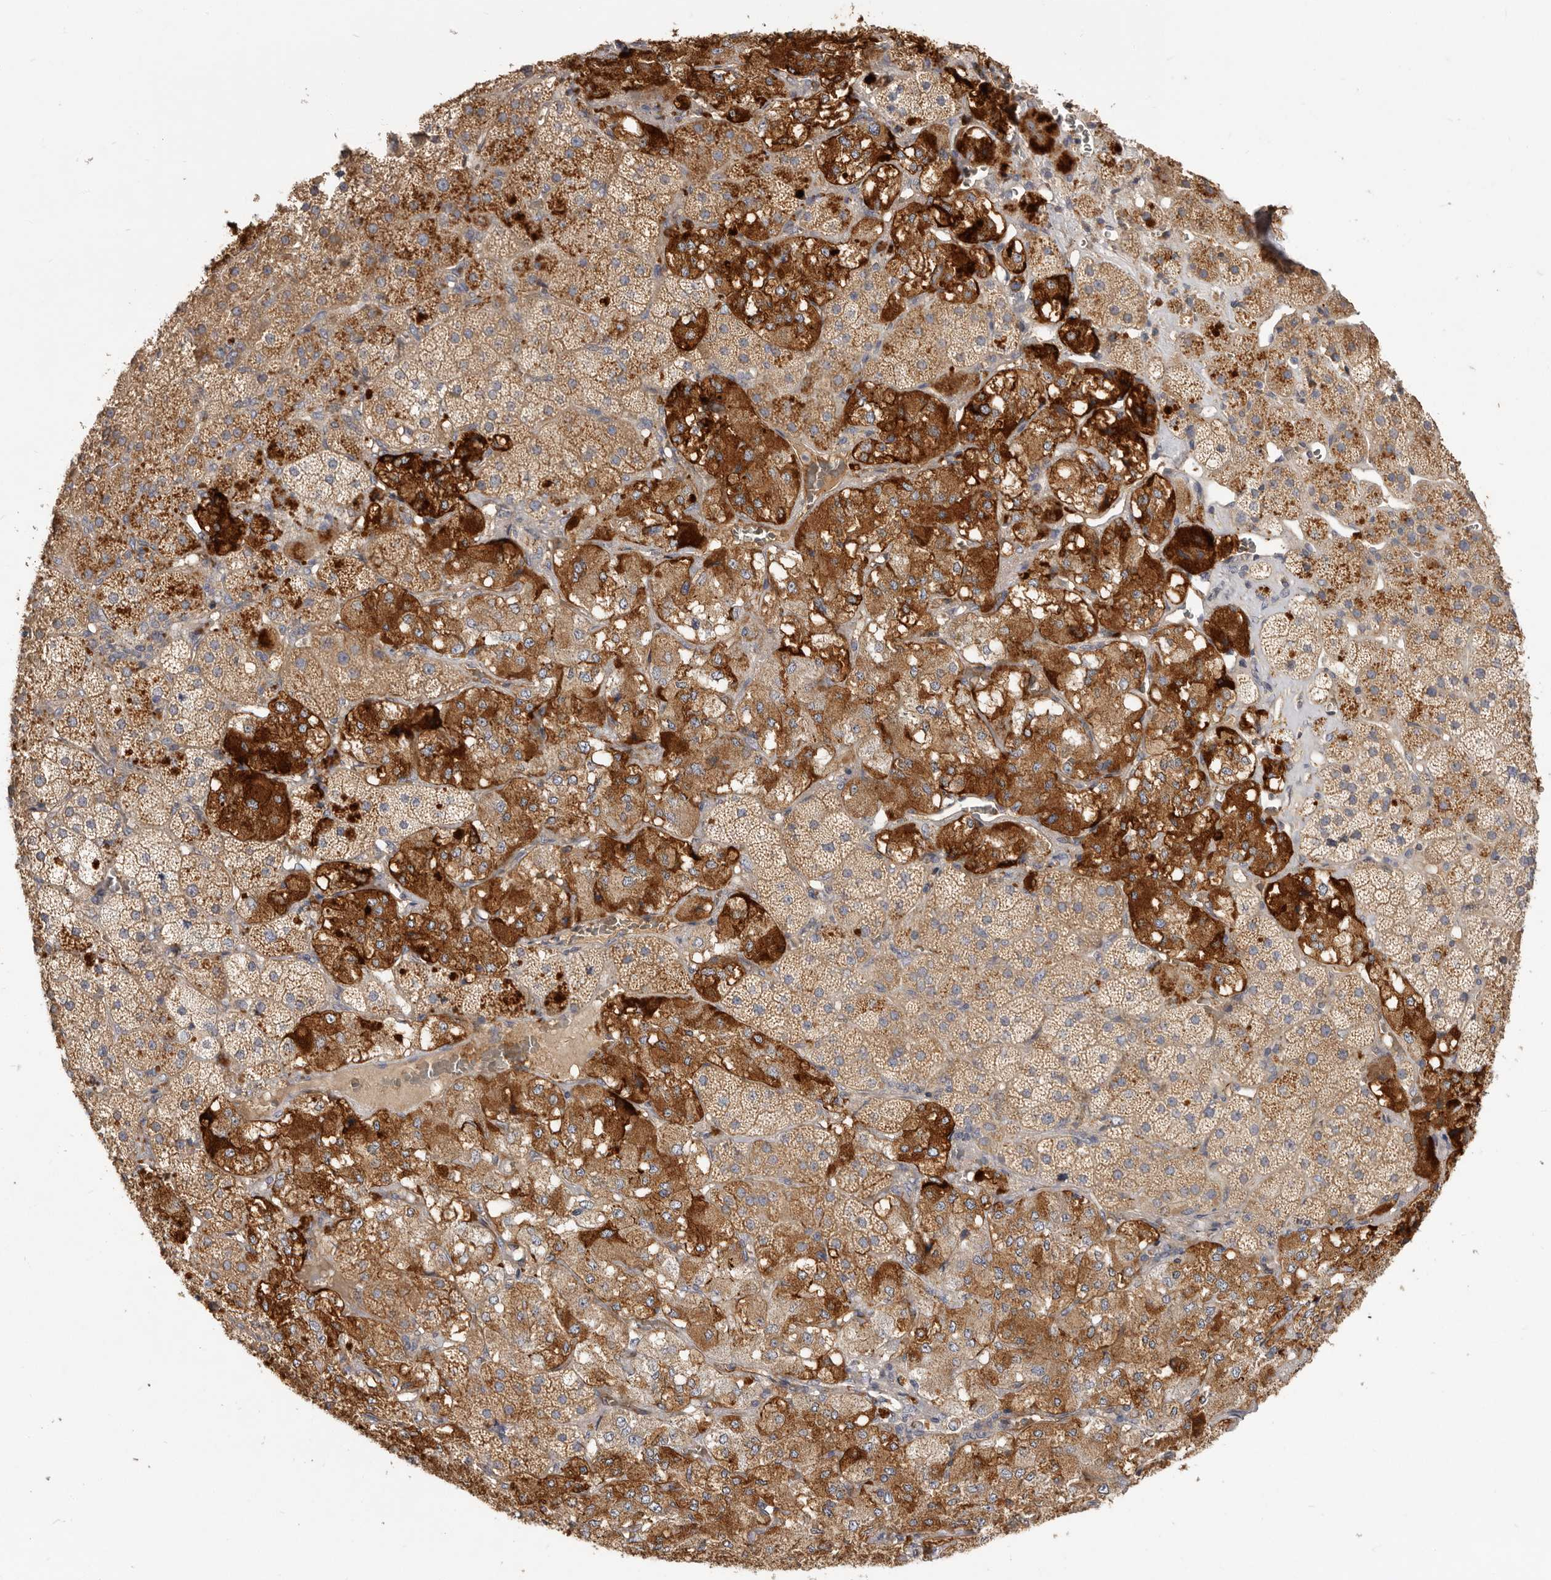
{"staining": {"intensity": "strong", "quantity": ">75%", "location": "cytoplasmic/membranous"}, "tissue": "adrenal gland", "cell_type": "Glandular cells", "image_type": "normal", "snomed": [{"axis": "morphology", "description": "Normal tissue, NOS"}, {"axis": "topography", "description": "Adrenal gland"}], "caption": "This image displays IHC staining of benign adrenal gland, with high strong cytoplasmic/membranous staining in approximately >75% of glandular cells.", "gene": "ADAMTS9", "patient": {"sex": "male", "age": 57}}